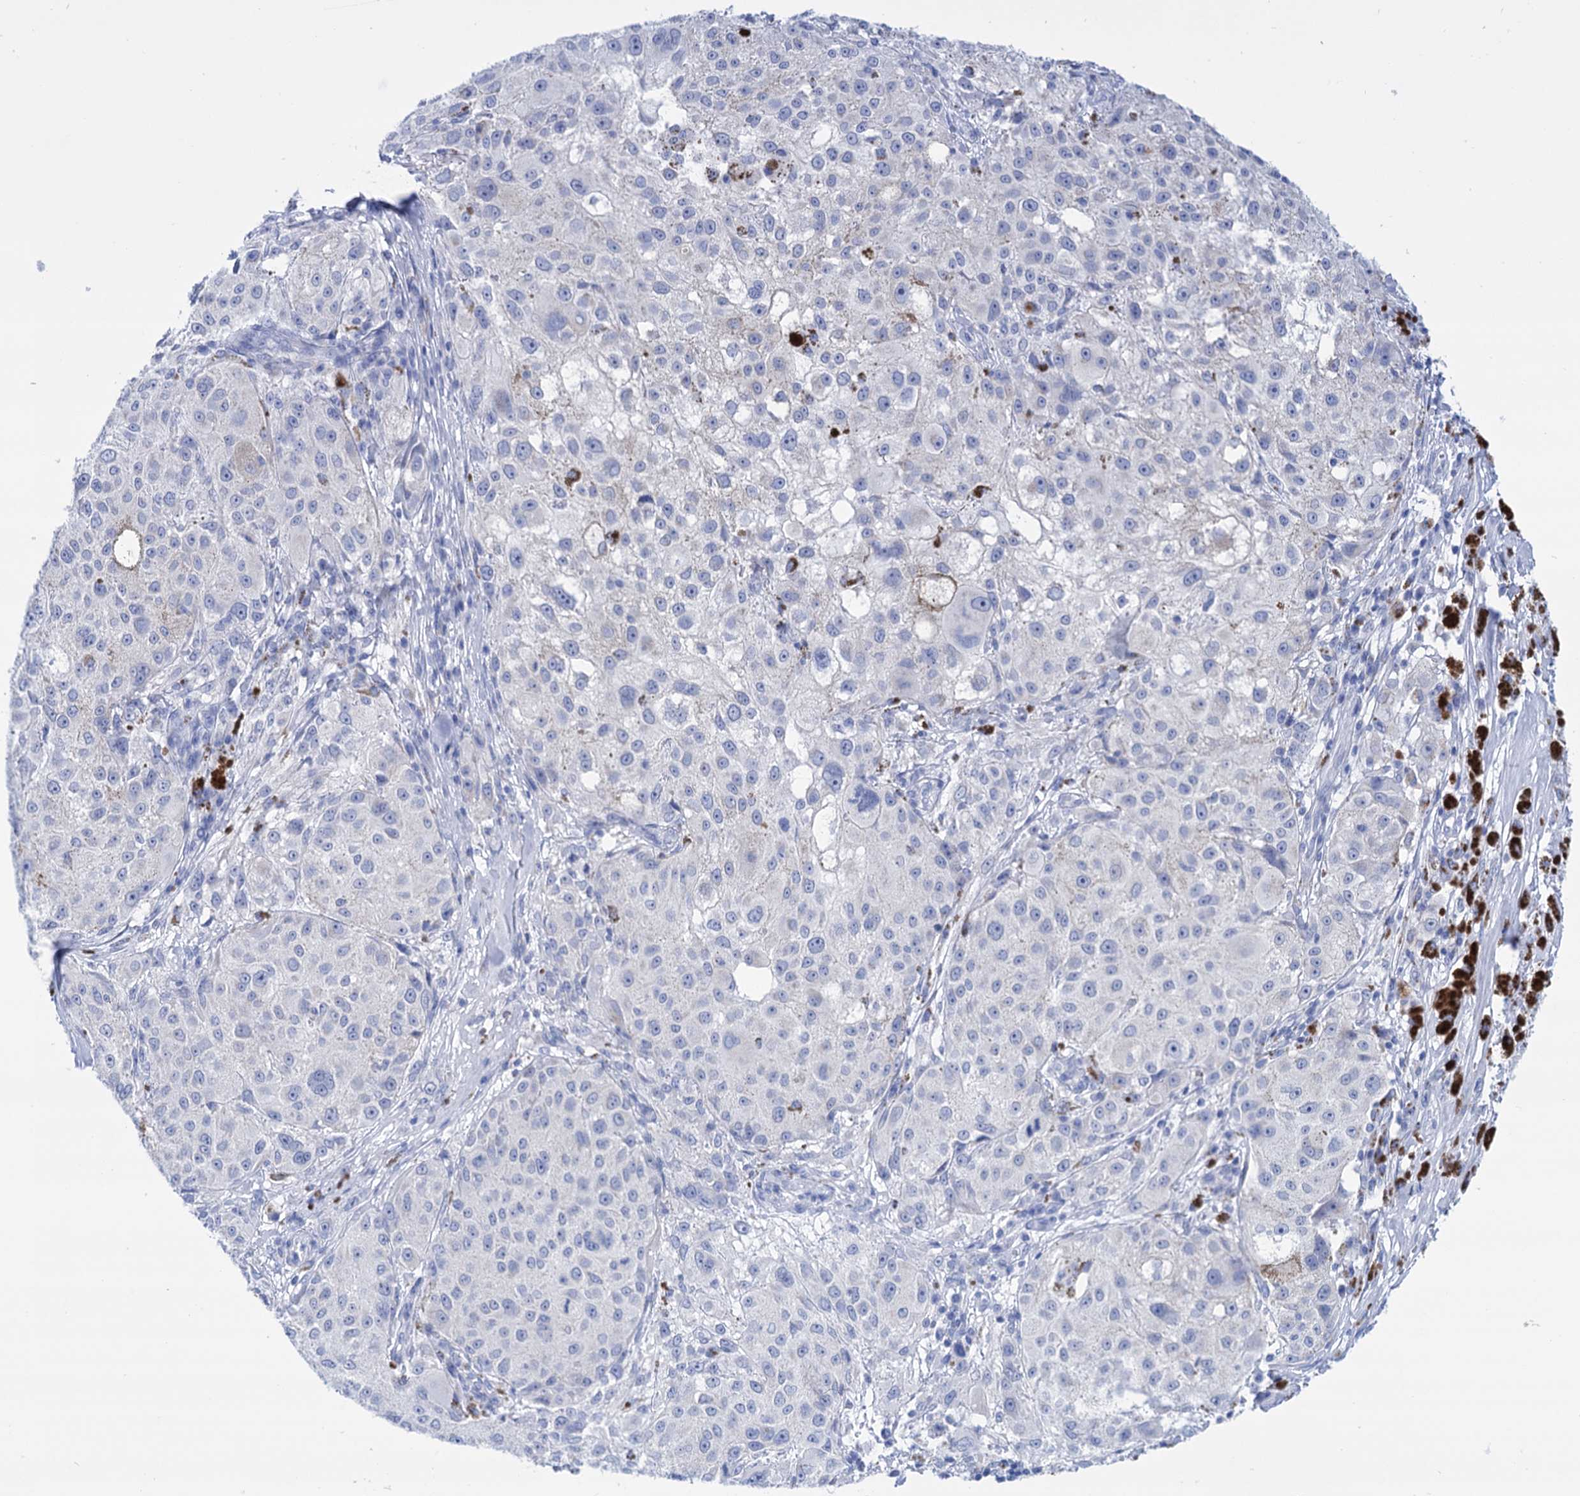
{"staining": {"intensity": "negative", "quantity": "none", "location": "none"}, "tissue": "melanoma", "cell_type": "Tumor cells", "image_type": "cancer", "snomed": [{"axis": "morphology", "description": "Necrosis, NOS"}, {"axis": "morphology", "description": "Malignant melanoma, NOS"}, {"axis": "topography", "description": "Skin"}], "caption": "DAB immunohistochemical staining of human malignant melanoma displays no significant expression in tumor cells. Brightfield microscopy of immunohistochemistry (IHC) stained with DAB (3,3'-diaminobenzidine) (brown) and hematoxylin (blue), captured at high magnification.", "gene": "YARS2", "patient": {"sex": "female", "age": 87}}